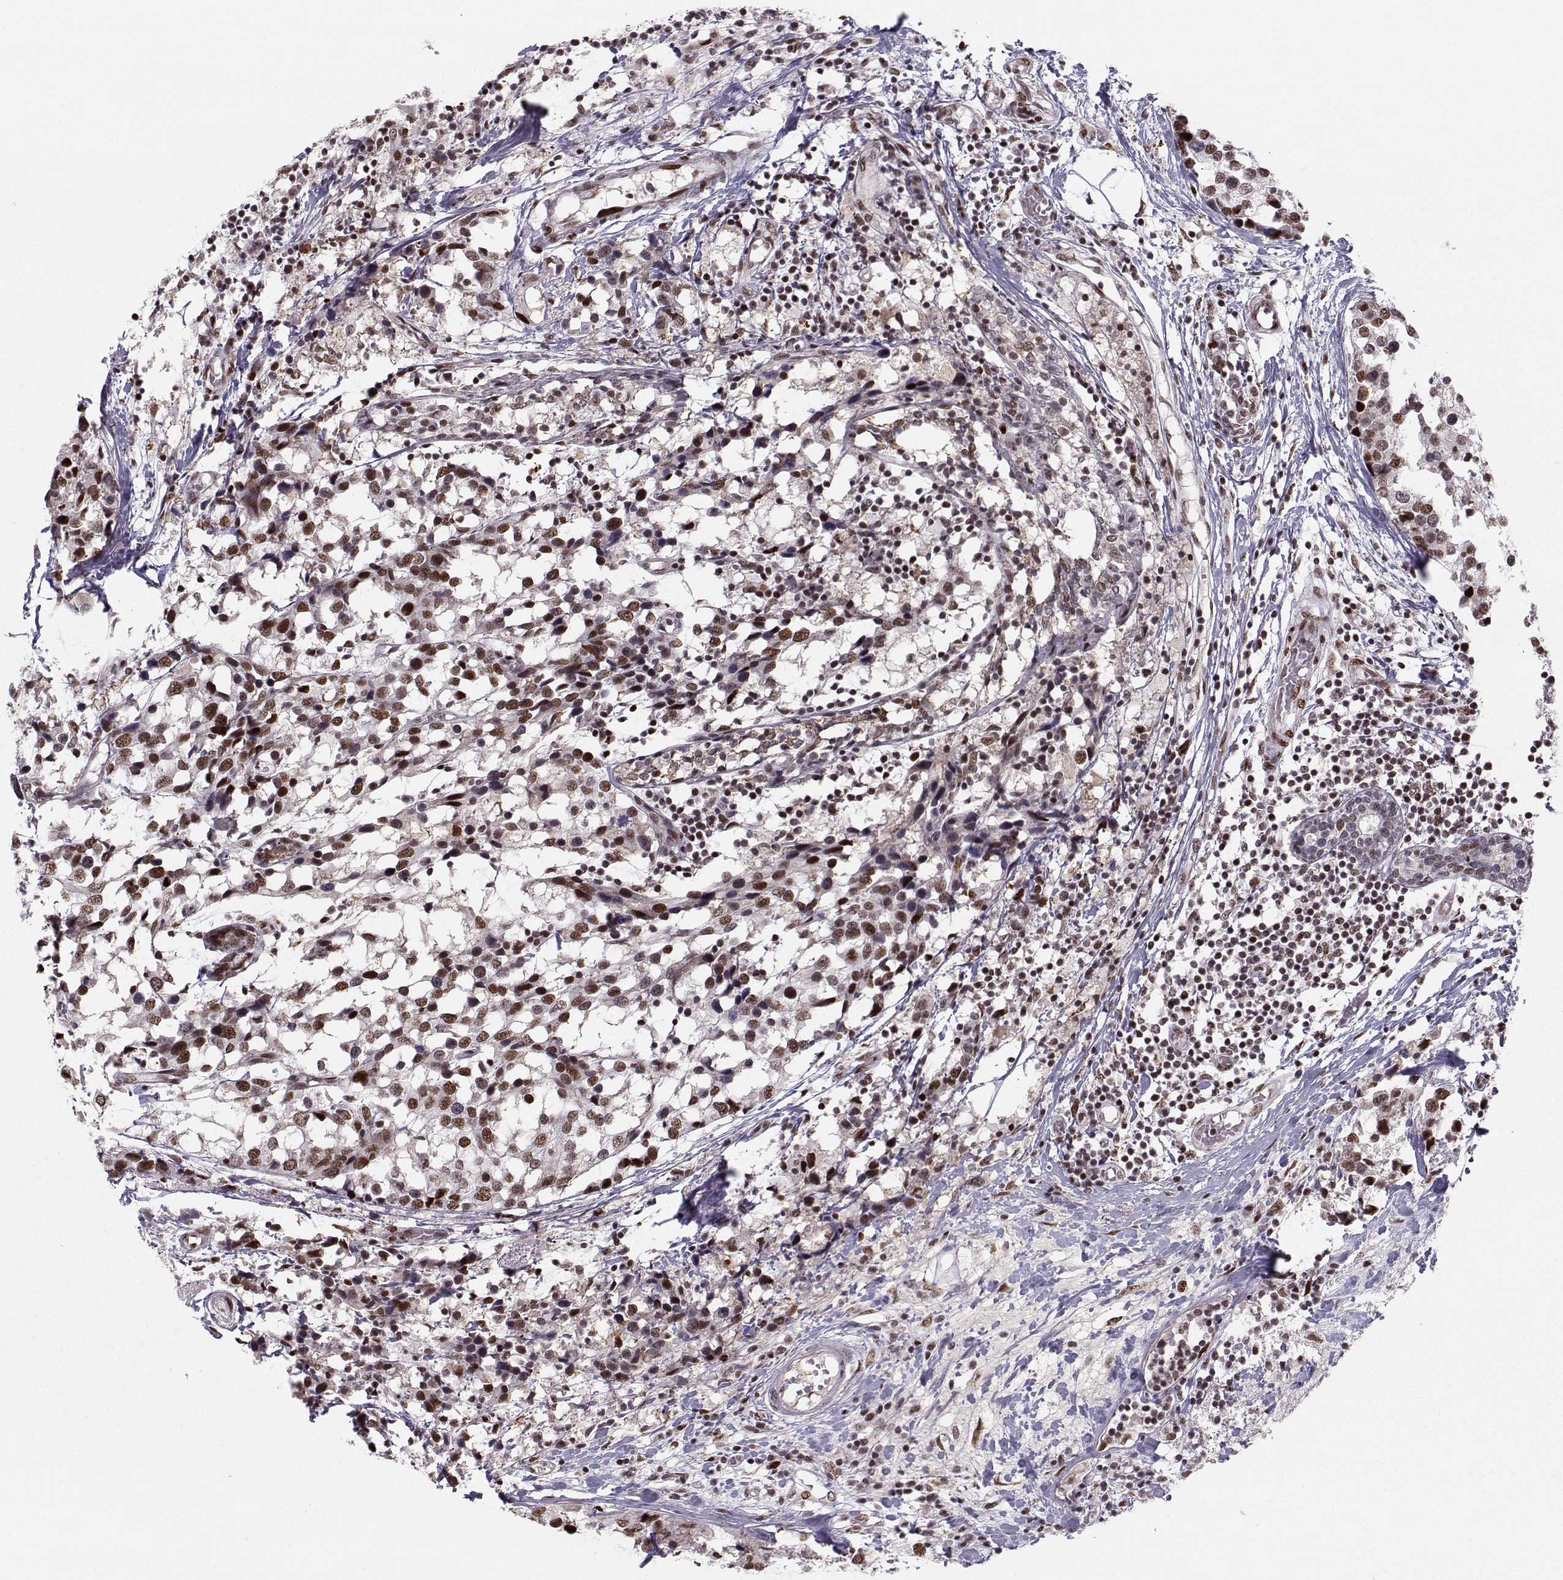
{"staining": {"intensity": "strong", "quantity": "25%-75%", "location": "nuclear"}, "tissue": "breast cancer", "cell_type": "Tumor cells", "image_type": "cancer", "snomed": [{"axis": "morphology", "description": "Lobular carcinoma"}, {"axis": "topography", "description": "Breast"}], "caption": "Immunohistochemistry (IHC) (DAB (3,3'-diaminobenzidine)) staining of breast lobular carcinoma demonstrates strong nuclear protein expression in about 25%-75% of tumor cells.", "gene": "SNAPC2", "patient": {"sex": "female", "age": 59}}